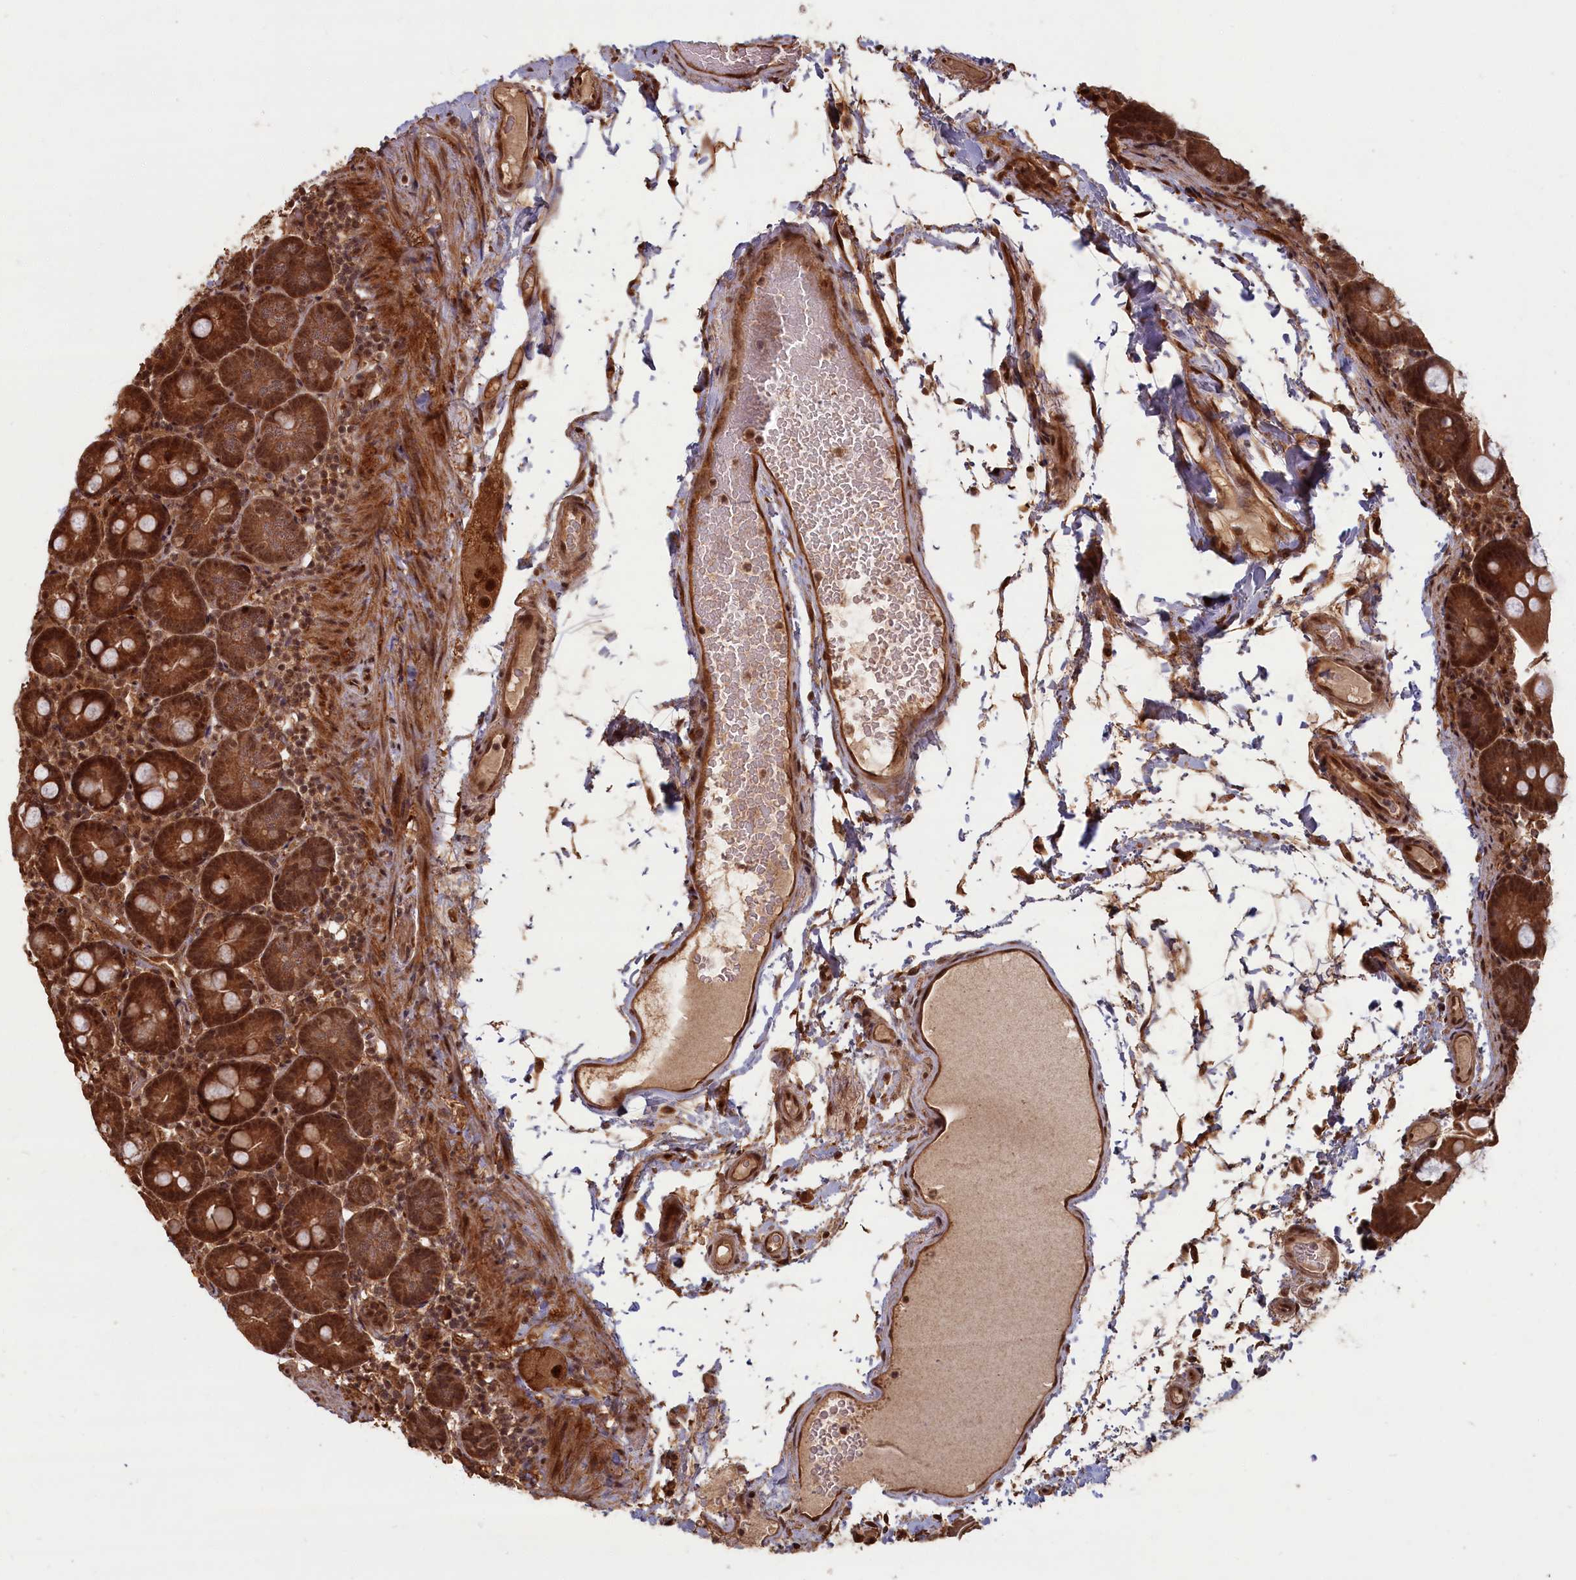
{"staining": {"intensity": "strong", "quantity": ">75%", "location": "cytoplasmic/membranous,nuclear"}, "tissue": "small intestine", "cell_type": "Glandular cells", "image_type": "normal", "snomed": [{"axis": "morphology", "description": "Normal tissue, NOS"}, {"axis": "topography", "description": "Small intestine"}], "caption": "Brown immunohistochemical staining in normal human small intestine exhibits strong cytoplasmic/membranous,nuclear staining in approximately >75% of glandular cells.", "gene": "HIF3A", "patient": {"sex": "female", "age": 68}}